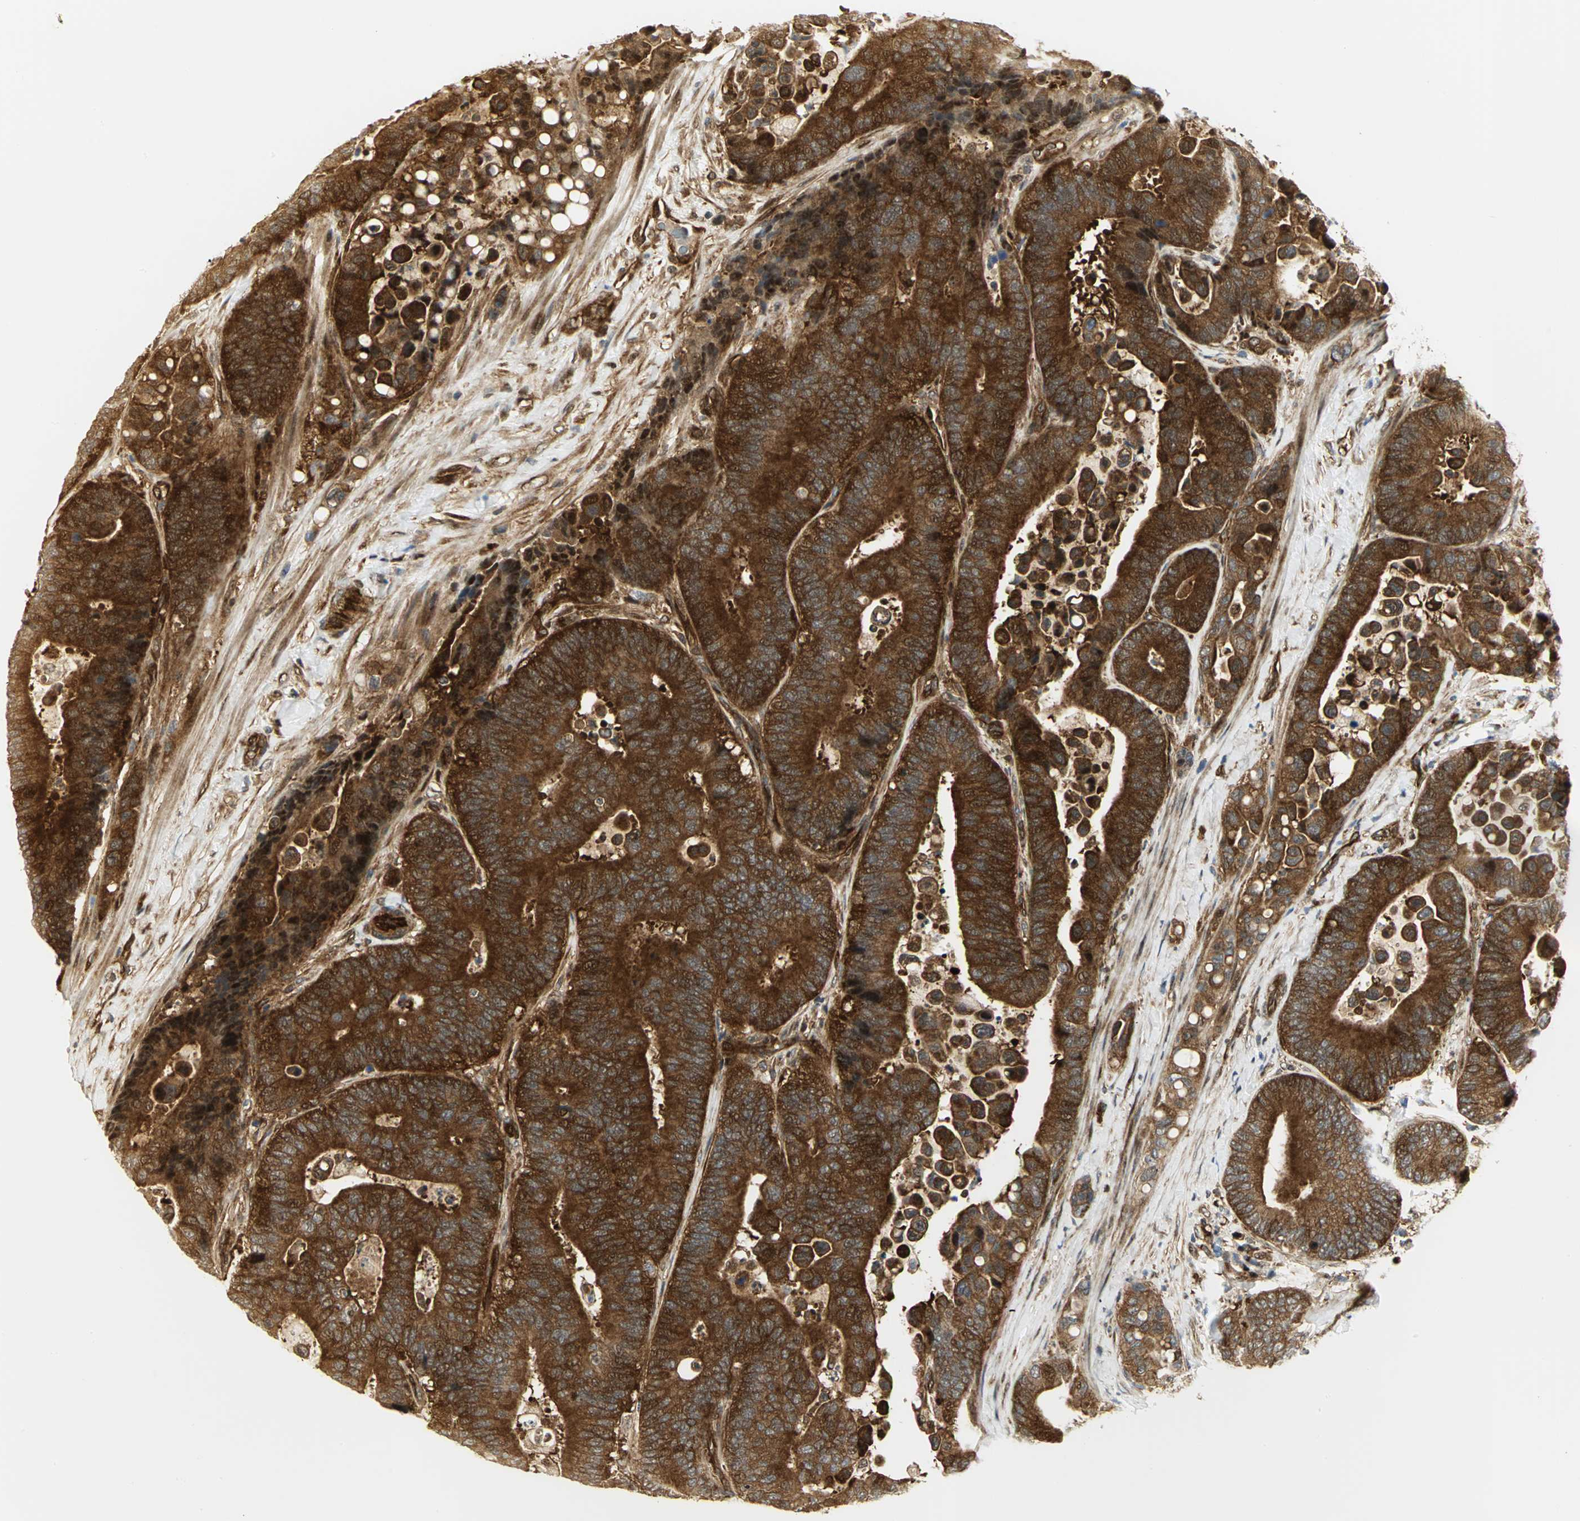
{"staining": {"intensity": "strong", "quantity": ">75%", "location": "cytoplasmic/membranous"}, "tissue": "colorectal cancer", "cell_type": "Tumor cells", "image_type": "cancer", "snomed": [{"axis": "morphology", "description": "Normal tissue, NOS"}, {"axis": "morphology", "description": "Adenocarcinoma, NOS"}, {"axis": "topography", "description": "Colon"}], "caption": "This is a photomicrograph of immunohistochemistry (IHC) staining of colorectal cancer, which shows strong expression in the cytoplasmic/membranous of tumor cells.", "gene": "EEA1", "patient": {"sex": "male", "age": 82}}